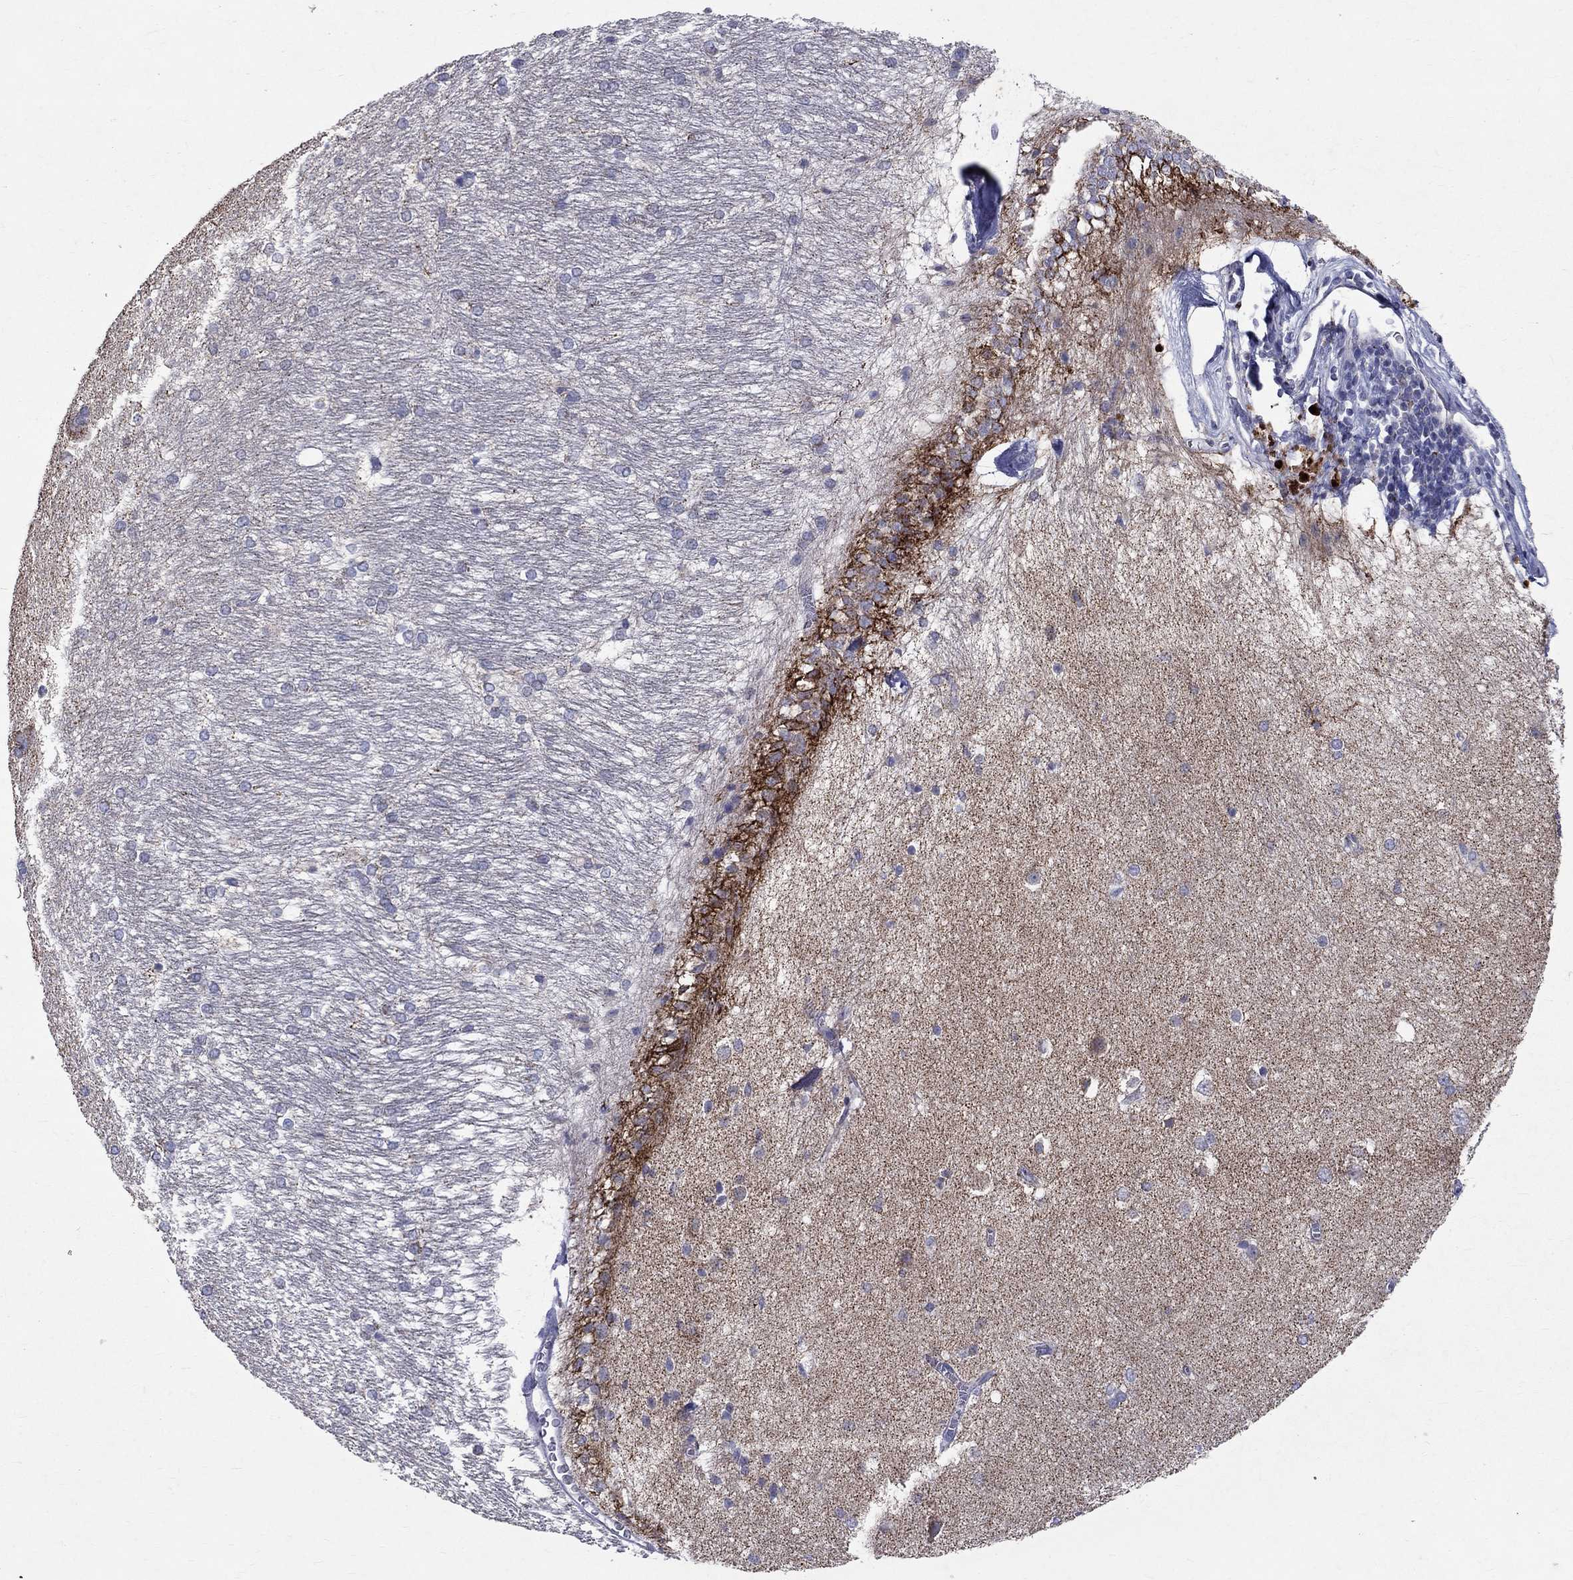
{"staining": {"intensity": "negative", "quantity": "none", "location": "none"}, "tissue": "hippocampus", "cell_type": "Glial cells", "image_type": "normal", "snomed": [{"axis": "morphology", "description": "Normal tissue, NOS"}, {"axis": "topography", "description": "Cerebral cortex"}, {"axis": "topography", "description": "Hippocampus"}], "caption": "Immunohistochemistry of normal hippocampus shows no expression in glial cells.", "gene": "SLC4A10", "patient": {"sex": "female", "age": 19}}